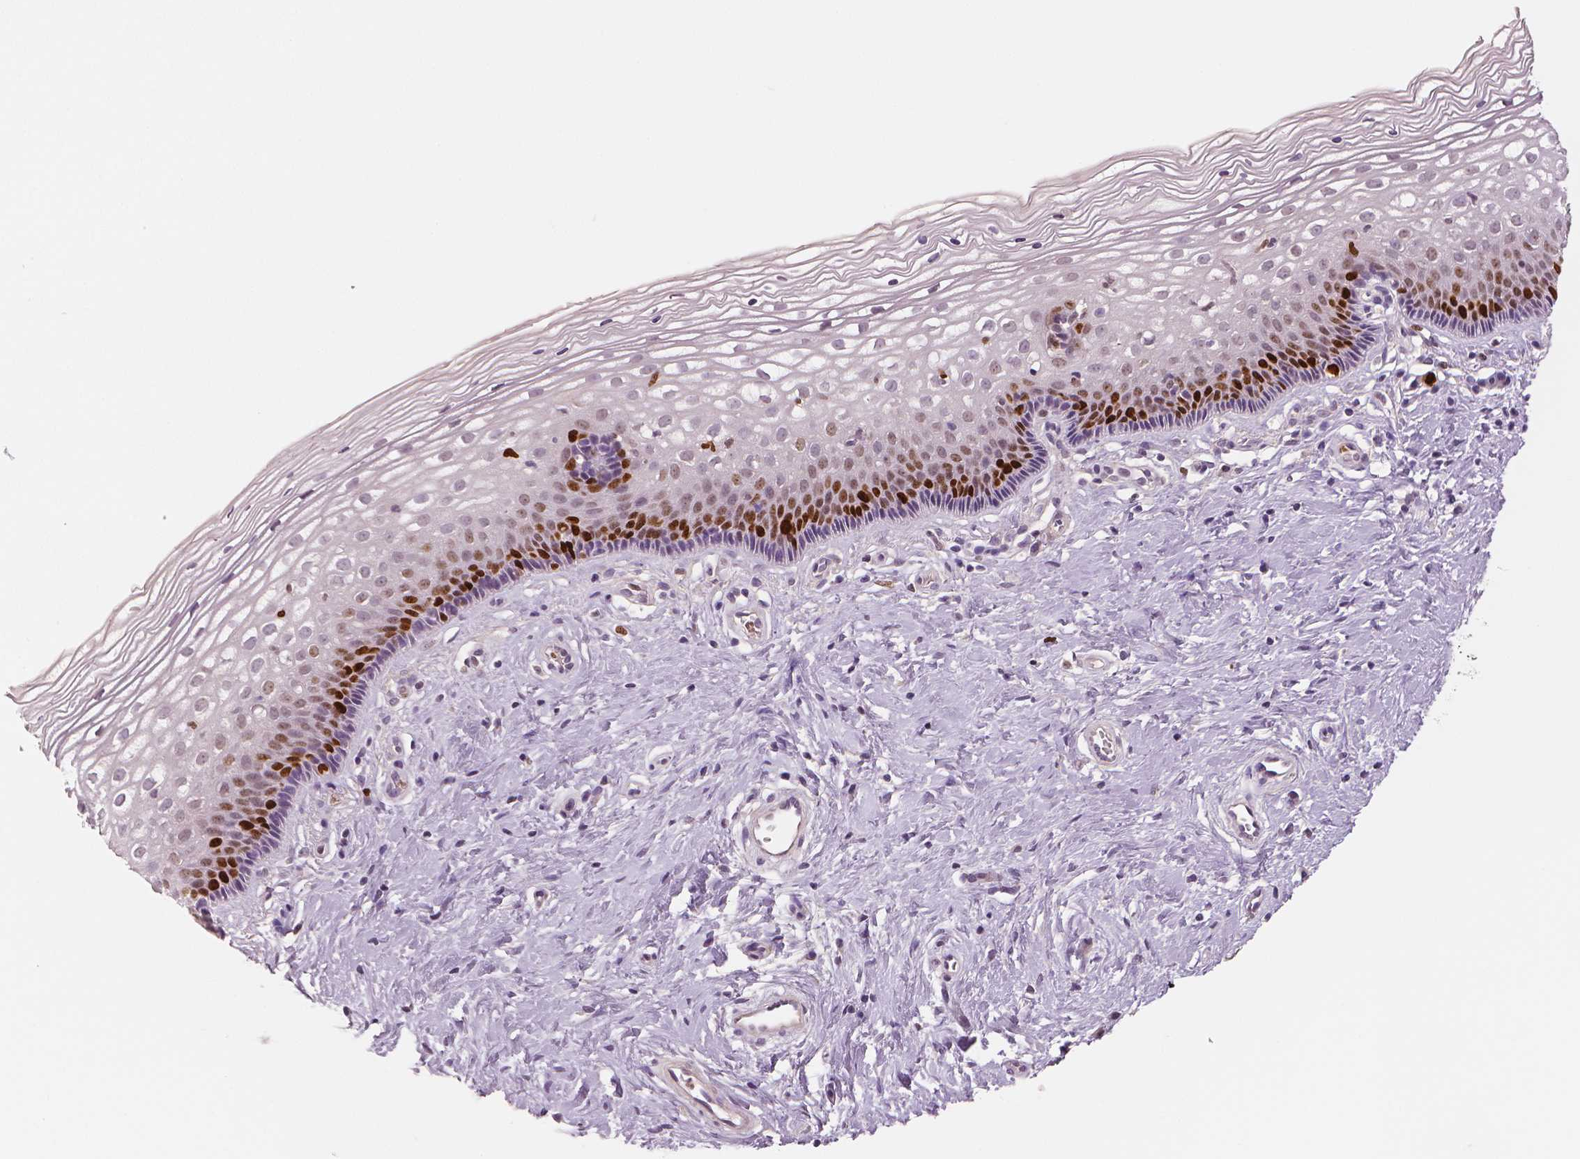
{"staining": {"intensity": "negative", "quantity": "none", "location": "none"}, "tissue": "cervix", "cell_type": "Glandular cells", "image_type": "normal", "snomed": [{"axis": "morphology", "description": "Normal tissue, NOS"}, {"axis": "topography", "description": "Cervix"}], "caption": "Histopathology image shows no significant protein expression in glandular cells of benign cervix.", "gene": "MKI67", "patient": {"sex": "female", "age": 34}}